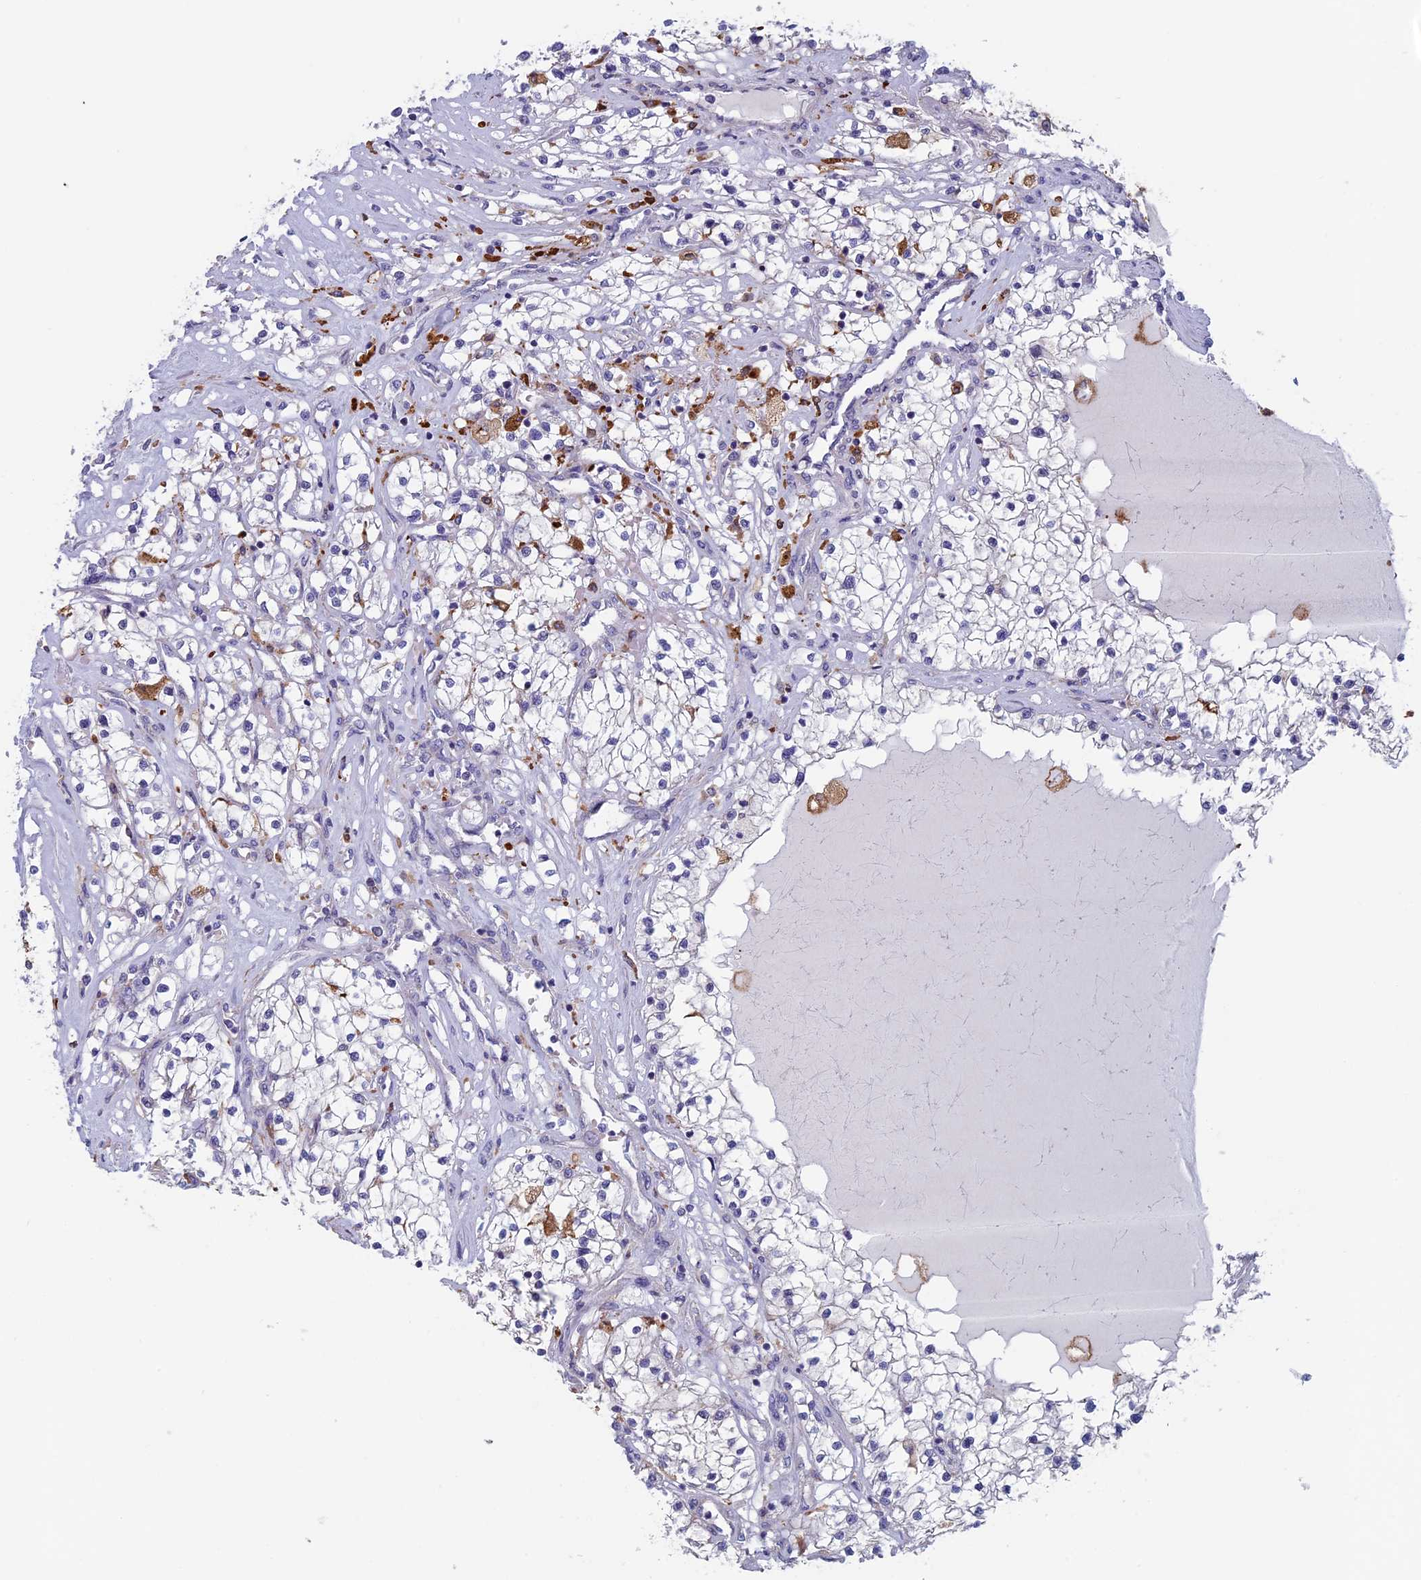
{"staining": {"intensity": "negative", "quantity": "none", "location": "none"}, "tissue": "renal cancer", "cell_type": "Tumor cells", "image_type": "cancer", "snomed": [{"axis": "morphology", "description": "Adenocarcinoma, NOS"}, {"axis": "topography", "description": "Kidney"}], "caption": "The IHC photomicrograph has no significant positivity in tumor cells of renal cancer tissue.", "gene": "CNOT6L", "patient": {"sex": "male", "age": 68}}